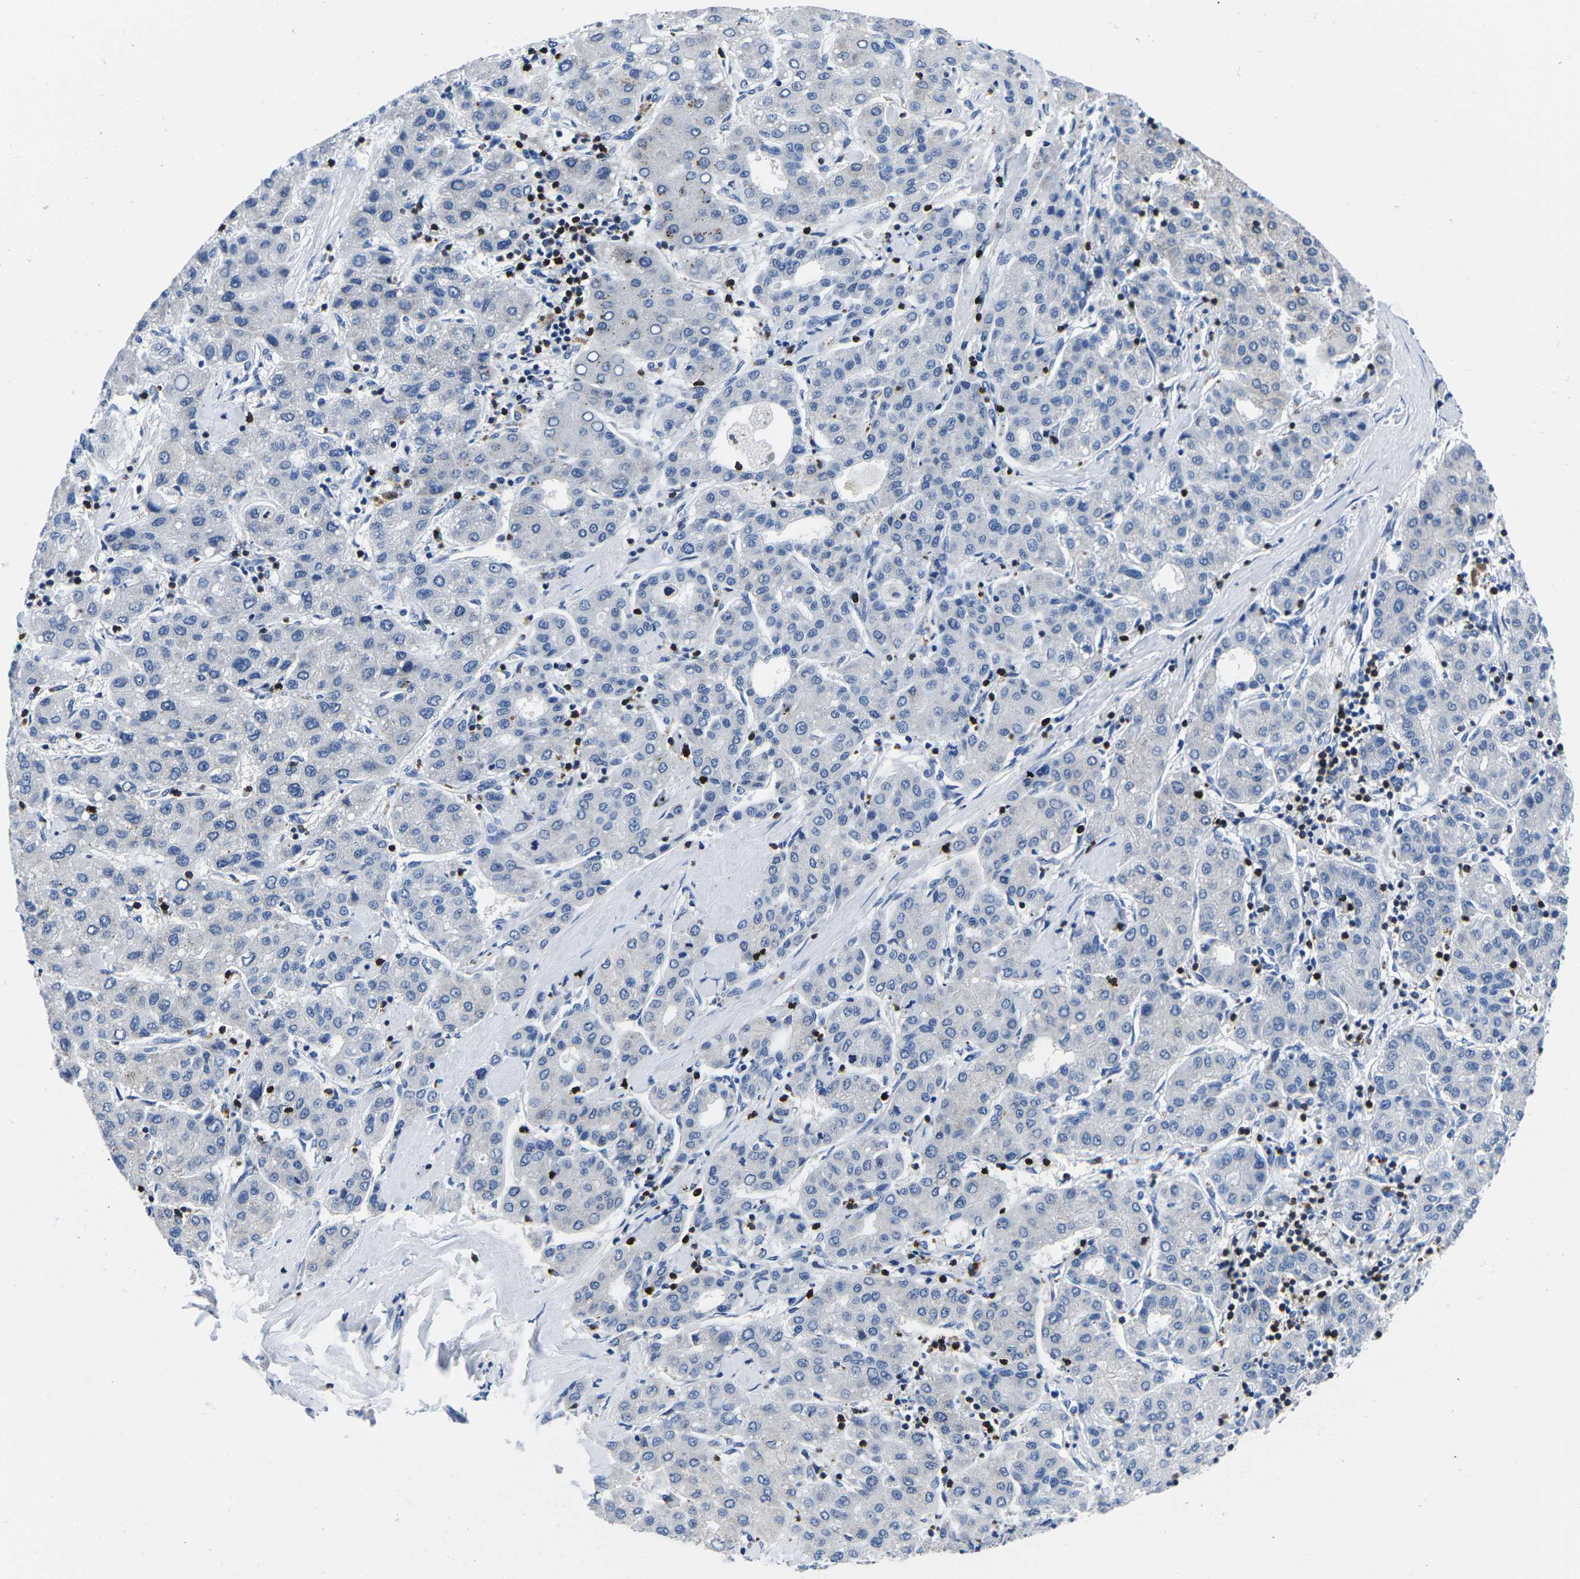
{"staining": {"intensity": "negative", "quantity": "none", "location": "none"}, "tissue": "liver cancer", "cell_type": "Tumor cells", "image_type": "cancer", "snomed": [{"axis": "morphology", "description": "Carcinoma, Hepatocellular, NOS"}, {"axis": "topography", "description": "Liver"}], "caption": "There is no significant staining in tumor cells of liver hepatocellular carcinoma. The staining is performed using DAB (3,3'-diaminobenzidine) brown chromogen with nuclei counter-stained in using hematoxylin.", "gene": "CTSW", "patient": {"sex": "male", "age": 65}}